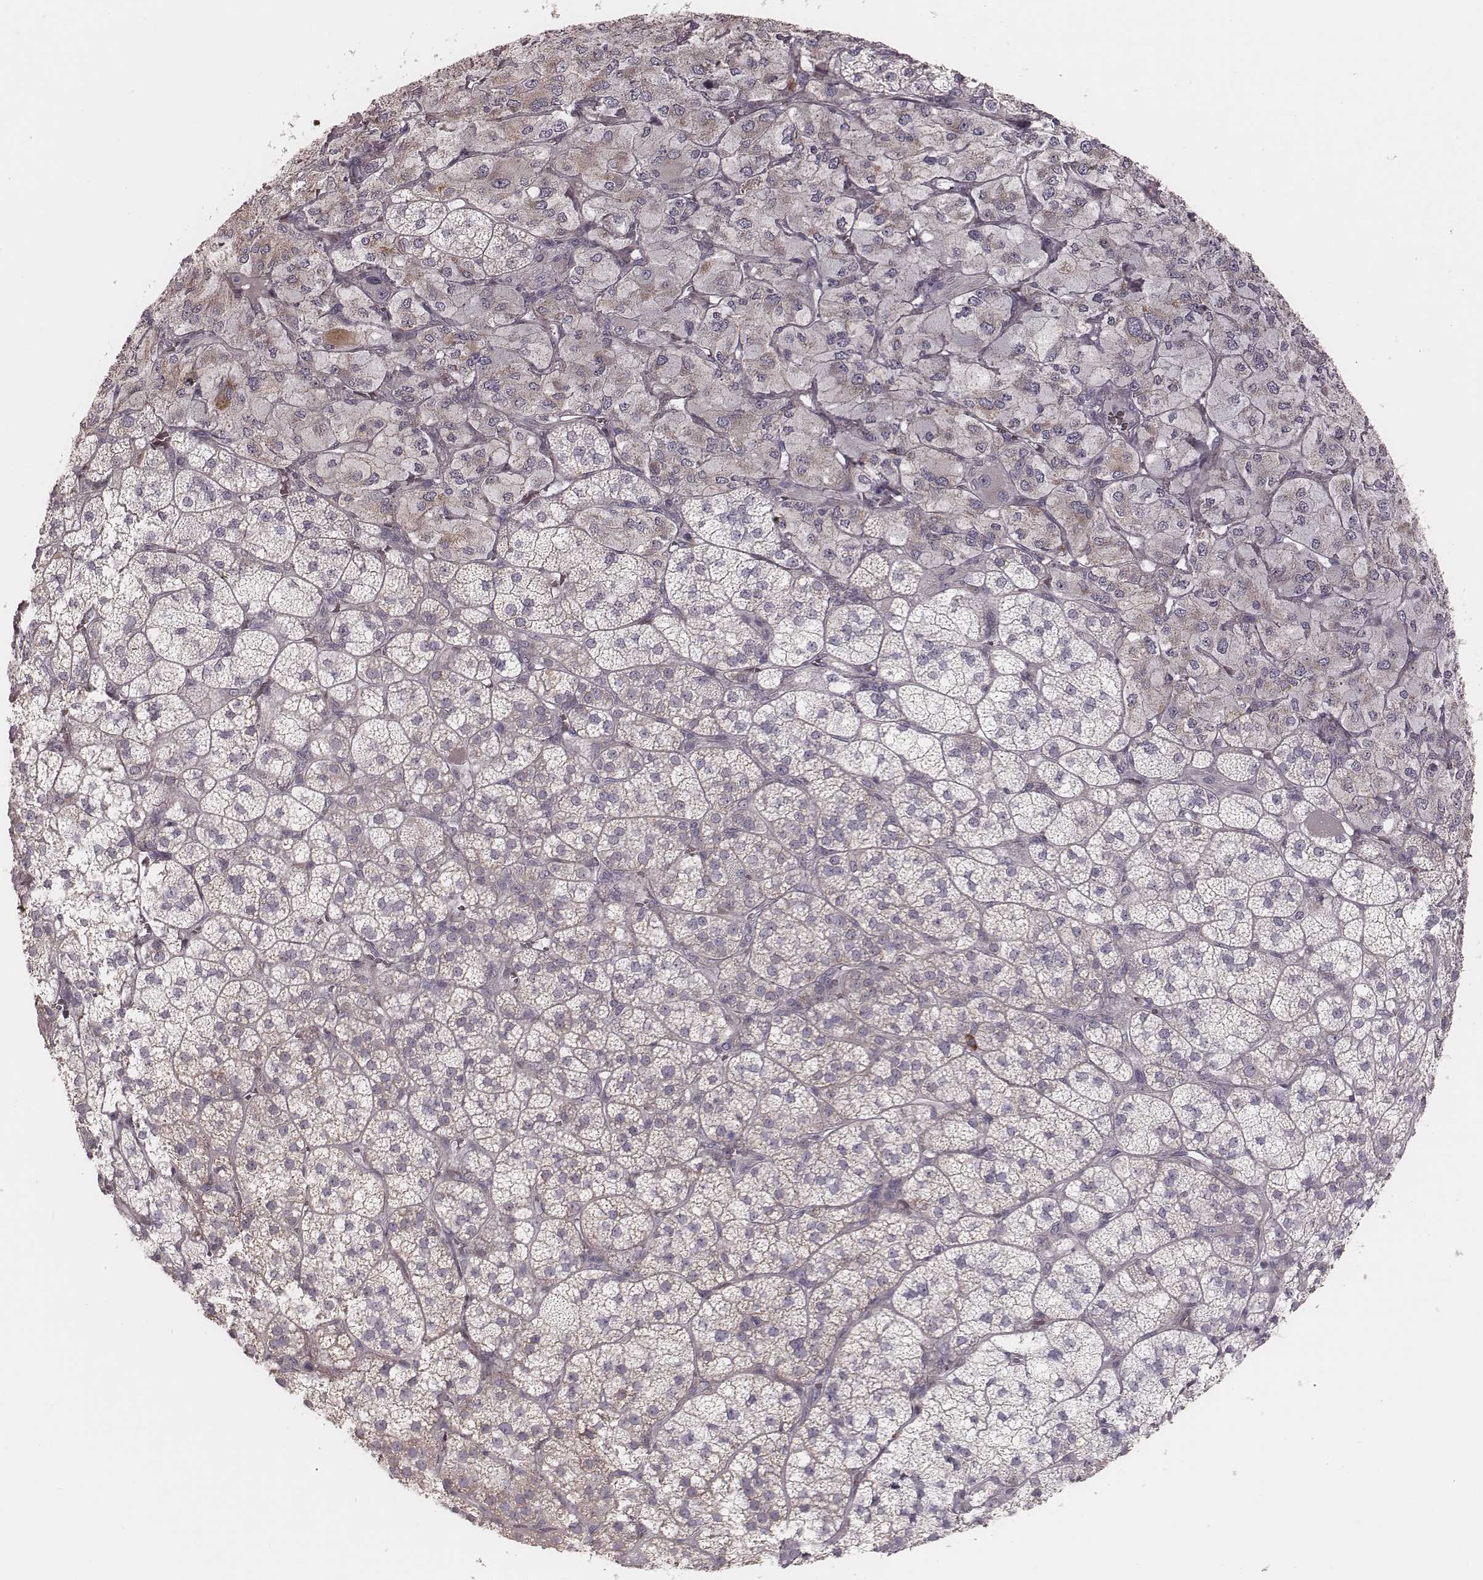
{"staining": {"intensity": "weak", "quantity": "25%-75%", "location": "cytoplasmic/membranous"}, "tissue": "adrenal gland", "cell_type": "Glandular cells", "image_type": "normal", "snomed": [{"axis": "morphology", "description": "Normal tissue, NOS"}, {"axis": "topography", "description": "Adrenal gland"}], "caption": "Unremarkable adrenal gland reveals weak cytoplasmic/membranous staining in approximately 25%-75% of glandular cells.", "gene": "KIF5C", "patient": {"sex": "female", "age": 60}}